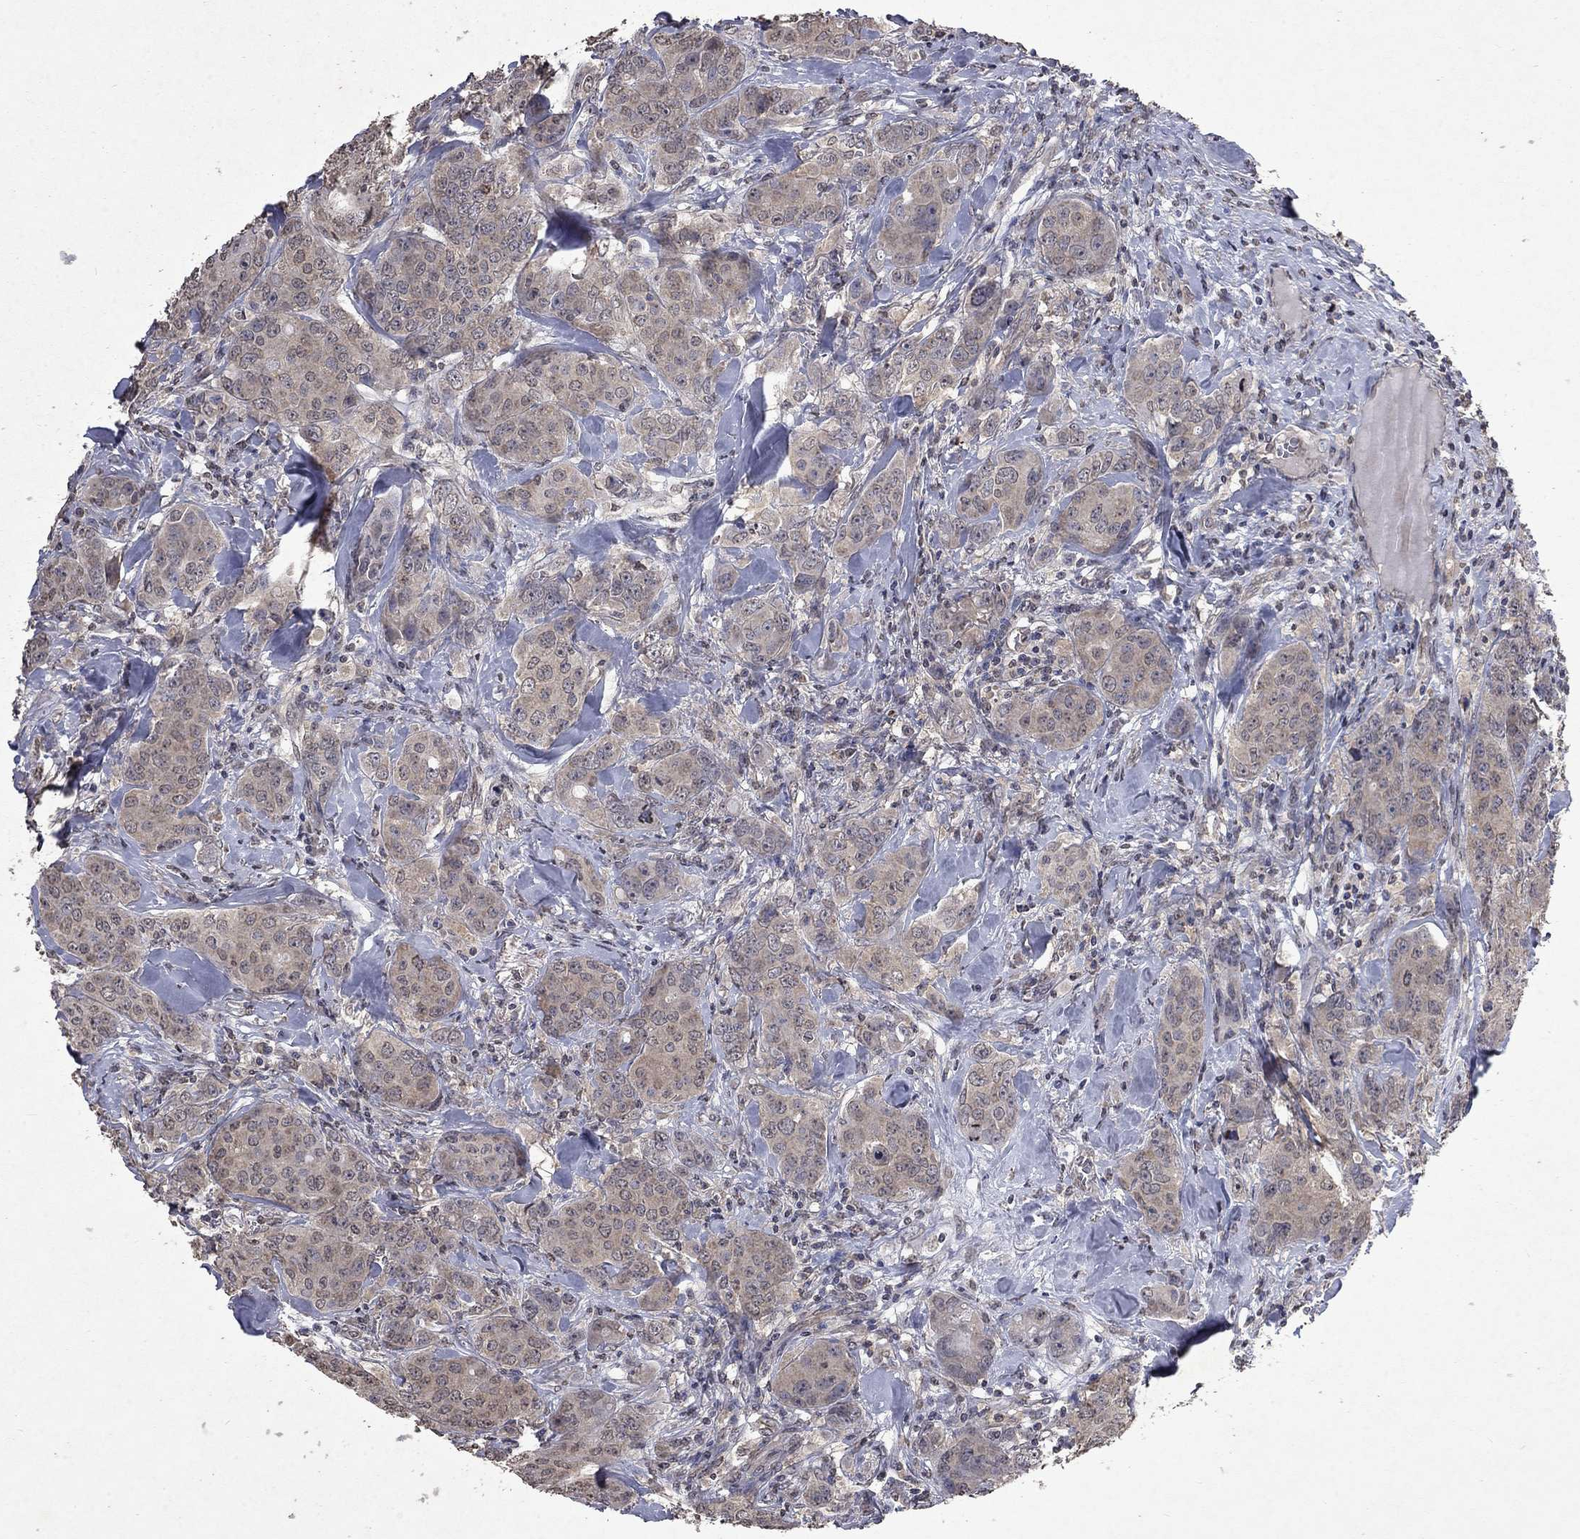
{"staining": {"intensity": "weak", "quantity": "25%-75%", "location": "cytoplasmic/membranous"}, "tissue": "breast cancer", "cell_type": "Tumor cells", "image_type": "cancer", "snomed": [{"axis": "morphology", "description": "Duct carcinoma"}, {"axis": "topography", "description": "Breast"}], "caption": "Immunohistochemistry micrograph of neoplastic tissue: breast cancer (invasive ductal carcinoma) stained using immunohistochemistry (IHC) reveals low levels of weak protein expression localized specifically in the cytoplasmic/membranous of tumor cells, appearing as a cytoplasmic/membranous brown color.", "gene": "TTC38", "patient": {"sex": "female", "age": 43}}